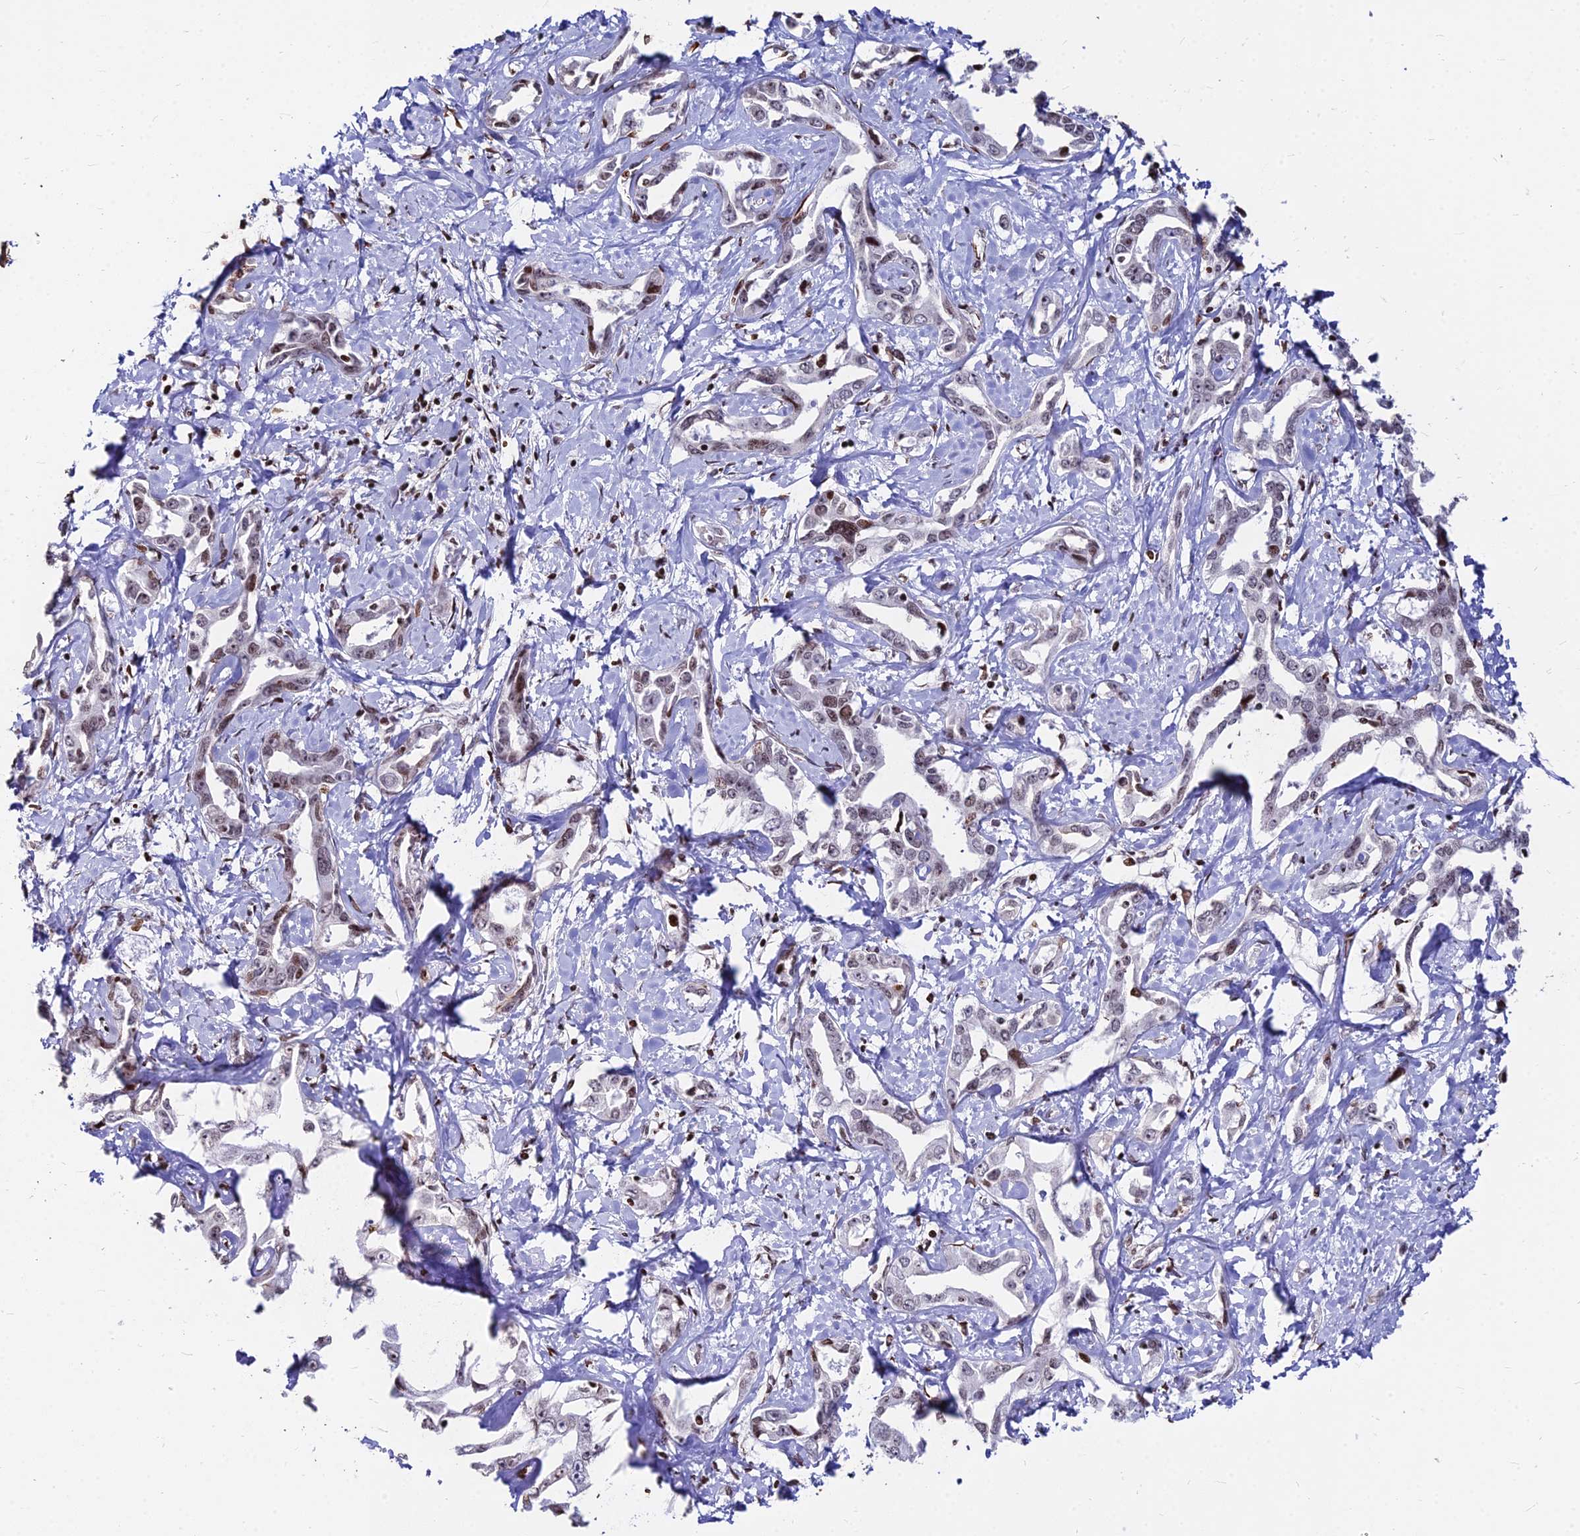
{"staining": {"intensity": "weak", "quantity": "25%-75%", "location": "nuclear"}, "tissue": "liver cancer", "cell_type": "Tumor cells", "image_type": "cancer", "snomed": [{"axis": "morphology", "description": "Cholangiocarcinoma"}, {"axis": "topography", "description": "Liver"}], "caption": "Cholangiocarcinoma (liver) tissue reveals weak nuclear expression in about 25%-75% of tumor cells", "gene": "NYAP2", "patient": {"sex": "male", "age": 59}}